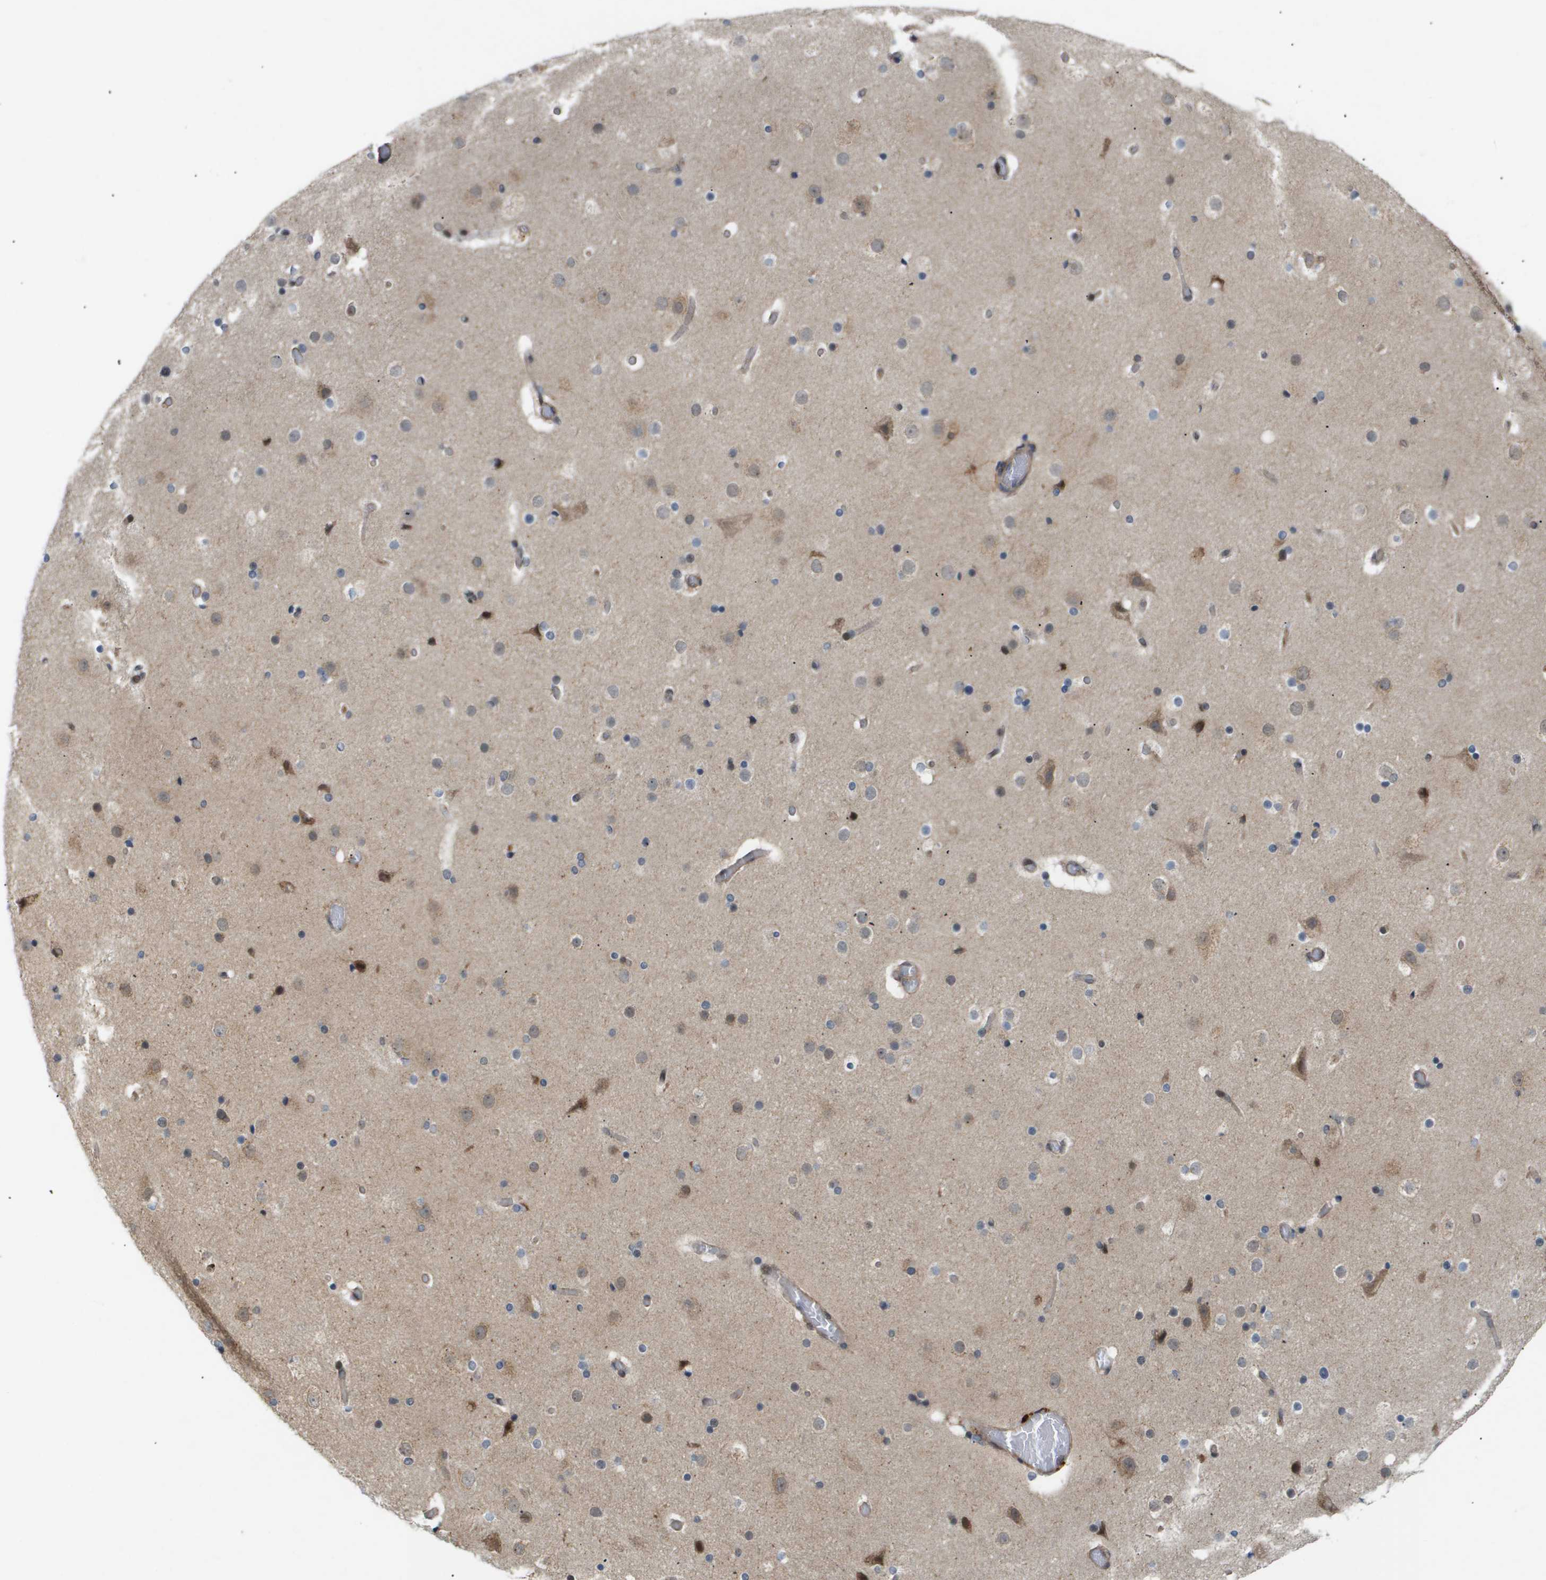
{"staining": {"intensity": "moderate", "quantity": ">75%", "location": "cytoplasmic/membranous"}, "tissue": "cerebral cortex", "cell_type": "Endothelial cells", "image_type": "normal", "snomed": [{"axis": "morphology", "description": "Normal tissue, NOS"}, {"axis": "topography", "description": "Cerebral cortex"}], "caption": "Endothelial cells reveal medium levels of moderate cytoplasmic/membranous staining in approximately >75% of cells in benign cerebral cortex. The staining is performed using DAB brown chromogen to label protein expression. The nuclei are counter-stained blue using hematoxylin.", "gene": "PDGFB", "patient": {"sex": "male", "age": 57}}